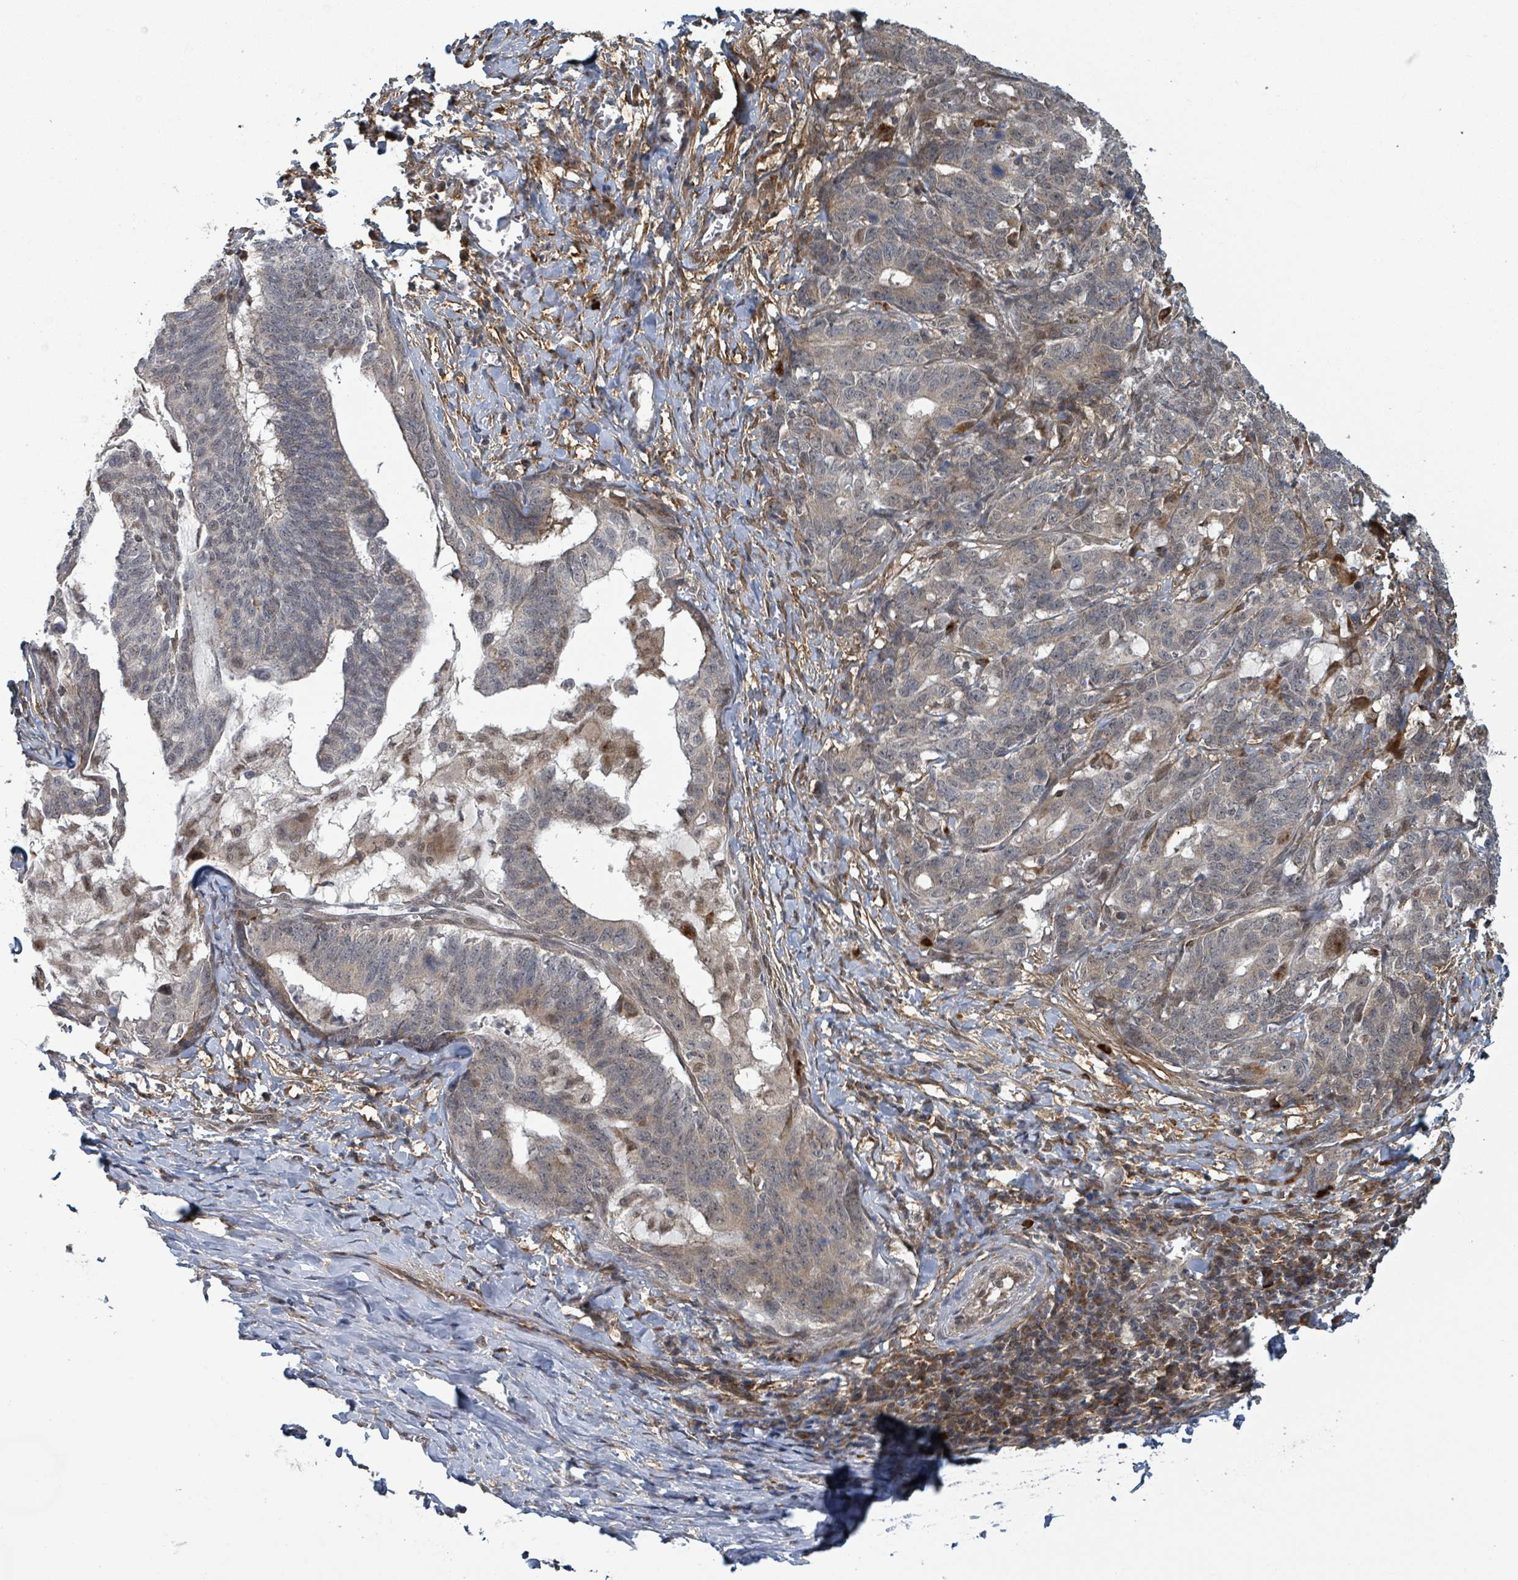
{"staining": {"intensity": "weak", "quantity": "25%-75%", "location": "cytoplasmic/membranous"}, "tissue": "stomach cancer", "cell_type": "Tumor cells", "image_type": "cancer", "snomed": [{"axis": "morphology", "description": "Normal tissue, NOS"}, {"axis": "morphology", "description": "Adenocarcinoma, NOS"}, {"axis": "topography", "description": "Stomach"}], "caption": "Stomach cancer tissue demonstrates weak cytoplasmic/membranous positivity in approximately 25%-75% of tumor cells, visualized by immunohistochemistry. (DAB IHC, brown staining for protein, blue staining for nuclei).", "gene": "GTF3C1", "patient": {"sex": "female", "age": 64}}